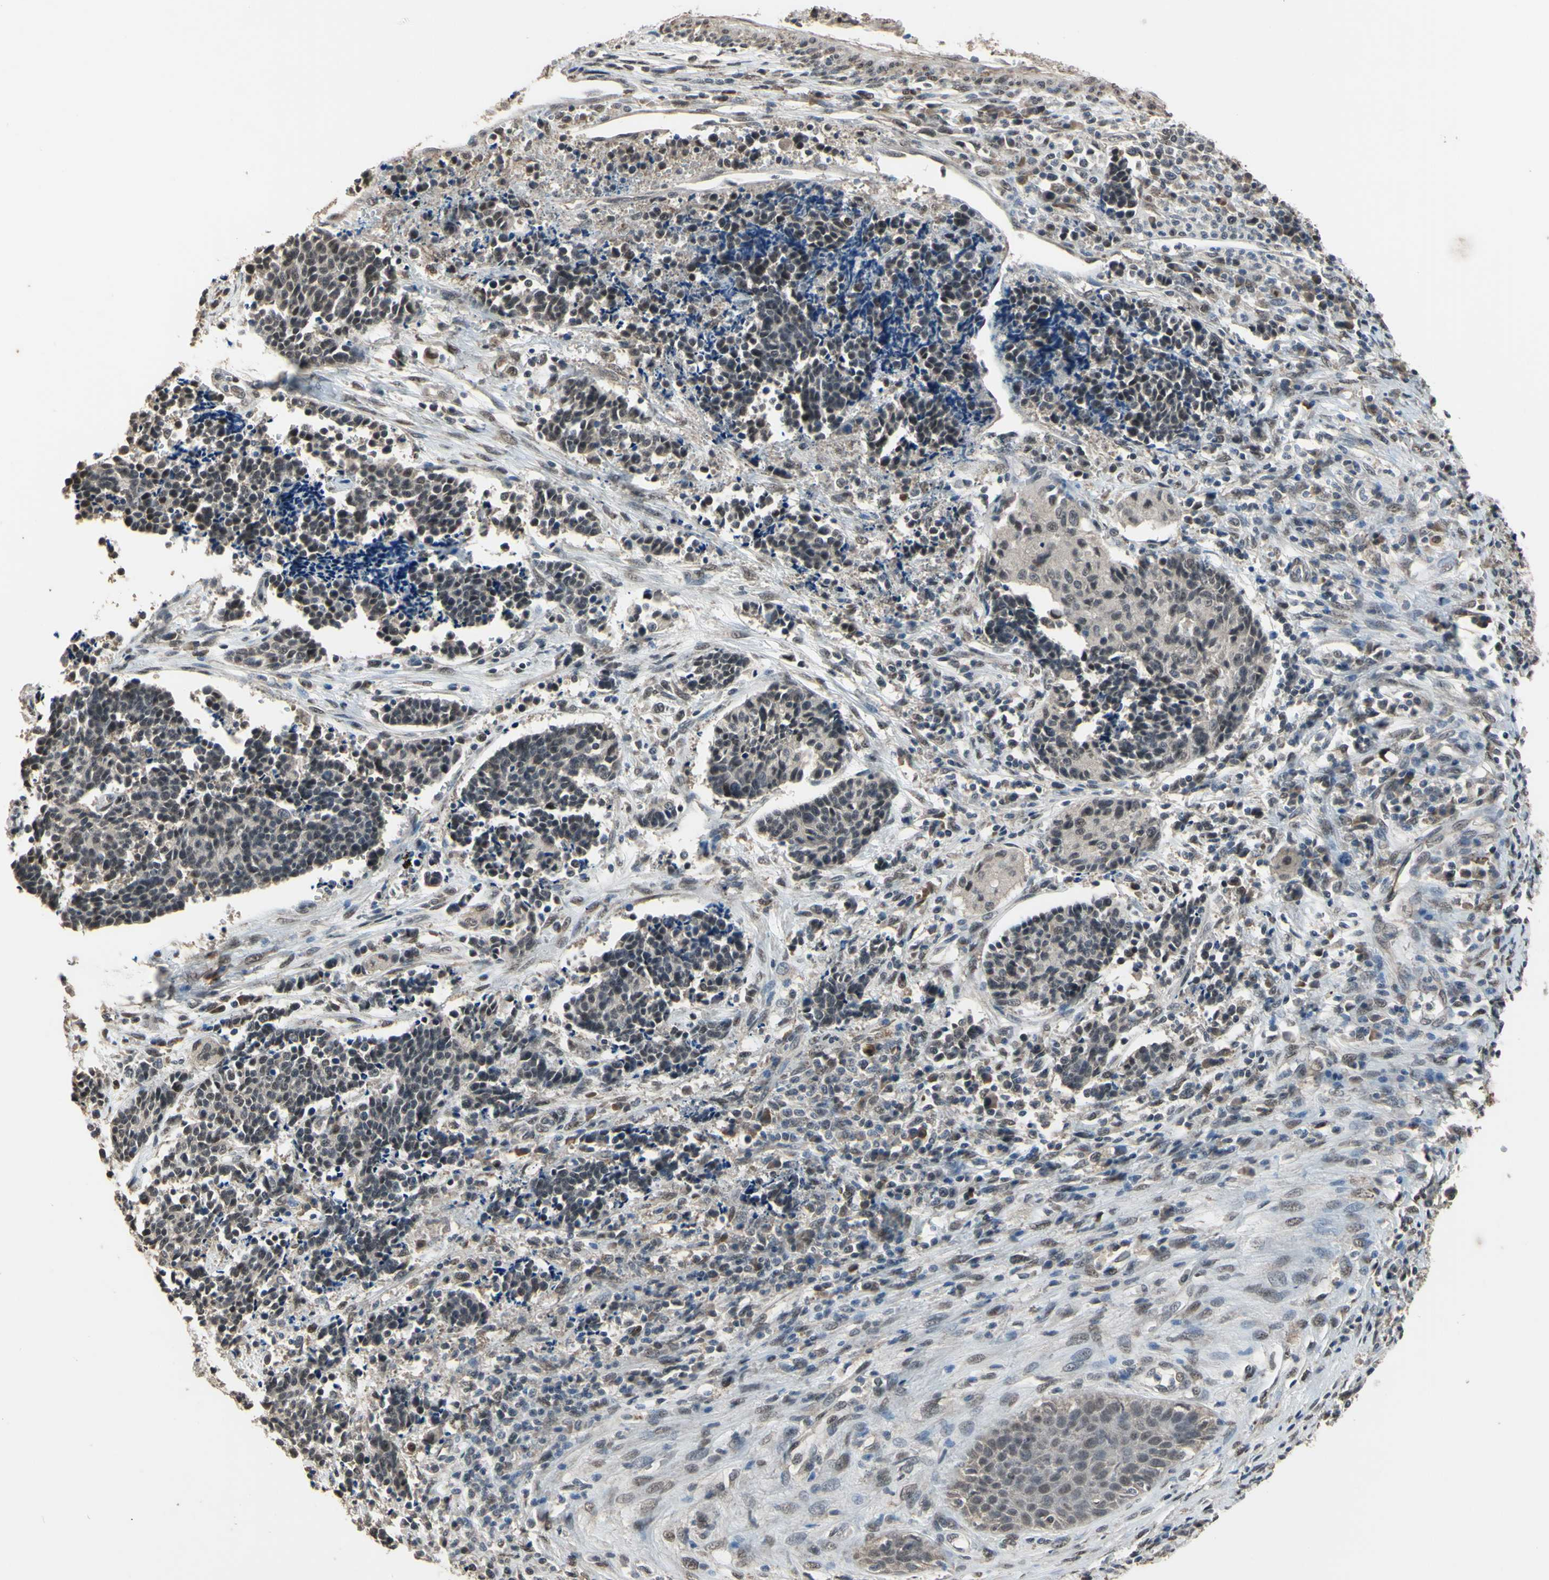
{"staining": {"intensity": "moderate", "quantity": "25%-75%", "location": "nuclear"}, "tissue": "cervical cancer", "cell_type": "Tumor cells", "image_type": "cancer", "snomed": [{"axis": "morphology", "description": "Squamous cell carcinoma, NOS"}, {"axis": "topography", "description": "Cervix"}], "caption": "Cervical cancer (squamous cell carcinoma) stained with immunohistochemistry displays moderate nuclear expression in about 25%-75% of tumor cells.", "gene": "ZNF174", "patient": {"sex": "female", "age": 35}}